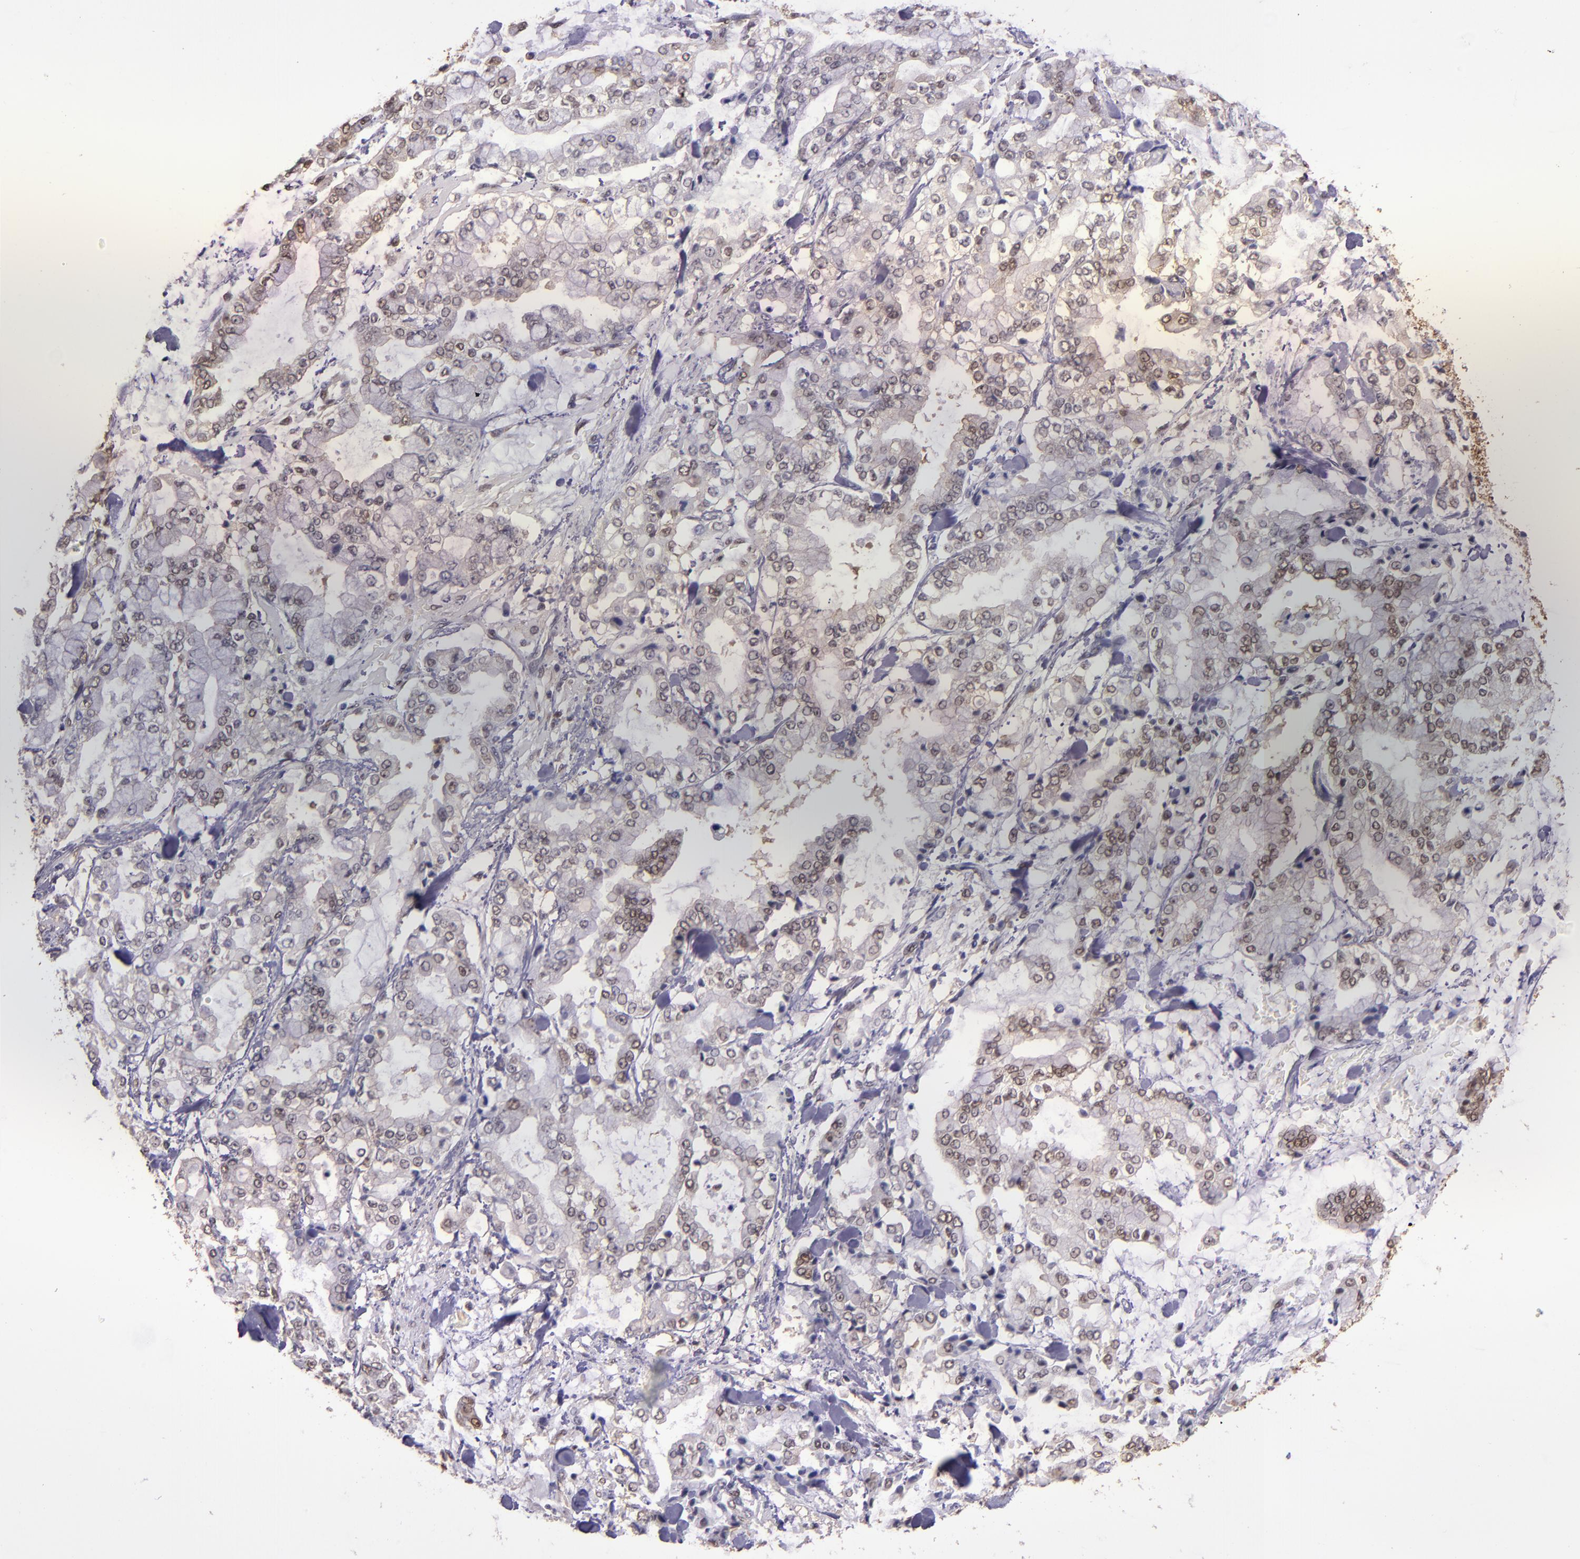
{"staining": {"intensity": "weak", "quantity": "25%-75%", "location": "cytoplasmic/membranous,nuclear"}, "tissue": "stomach cancer", "cell_type": "Tumor cells", "image_type": "cancer", "snomed": [{"axis": "morphology", "description": "Normal tissue, NOS"}, {"axis": "morphology", "description": "Adenocarcinoma, NOS"}, {"axis": "topography", "description": "Stomach, upper"}, {"axis": "topography", "description": "Stomach"}], "caption": "A high-resolution histopathology image shows IHC staining of stomach adenocarcinoma, which displays weak cytoplasmic/membranous and nuclear positivity in about 25%-75% of tumor cells. The protein of interest is stained brown, and the nuclei are stained in blue (DAB (3,3'-diaminobenzidine) IHC with brightfield microscopy, high magnification).", "gene": "STAT6", "patient": {"sex": "male", "age": 76}}